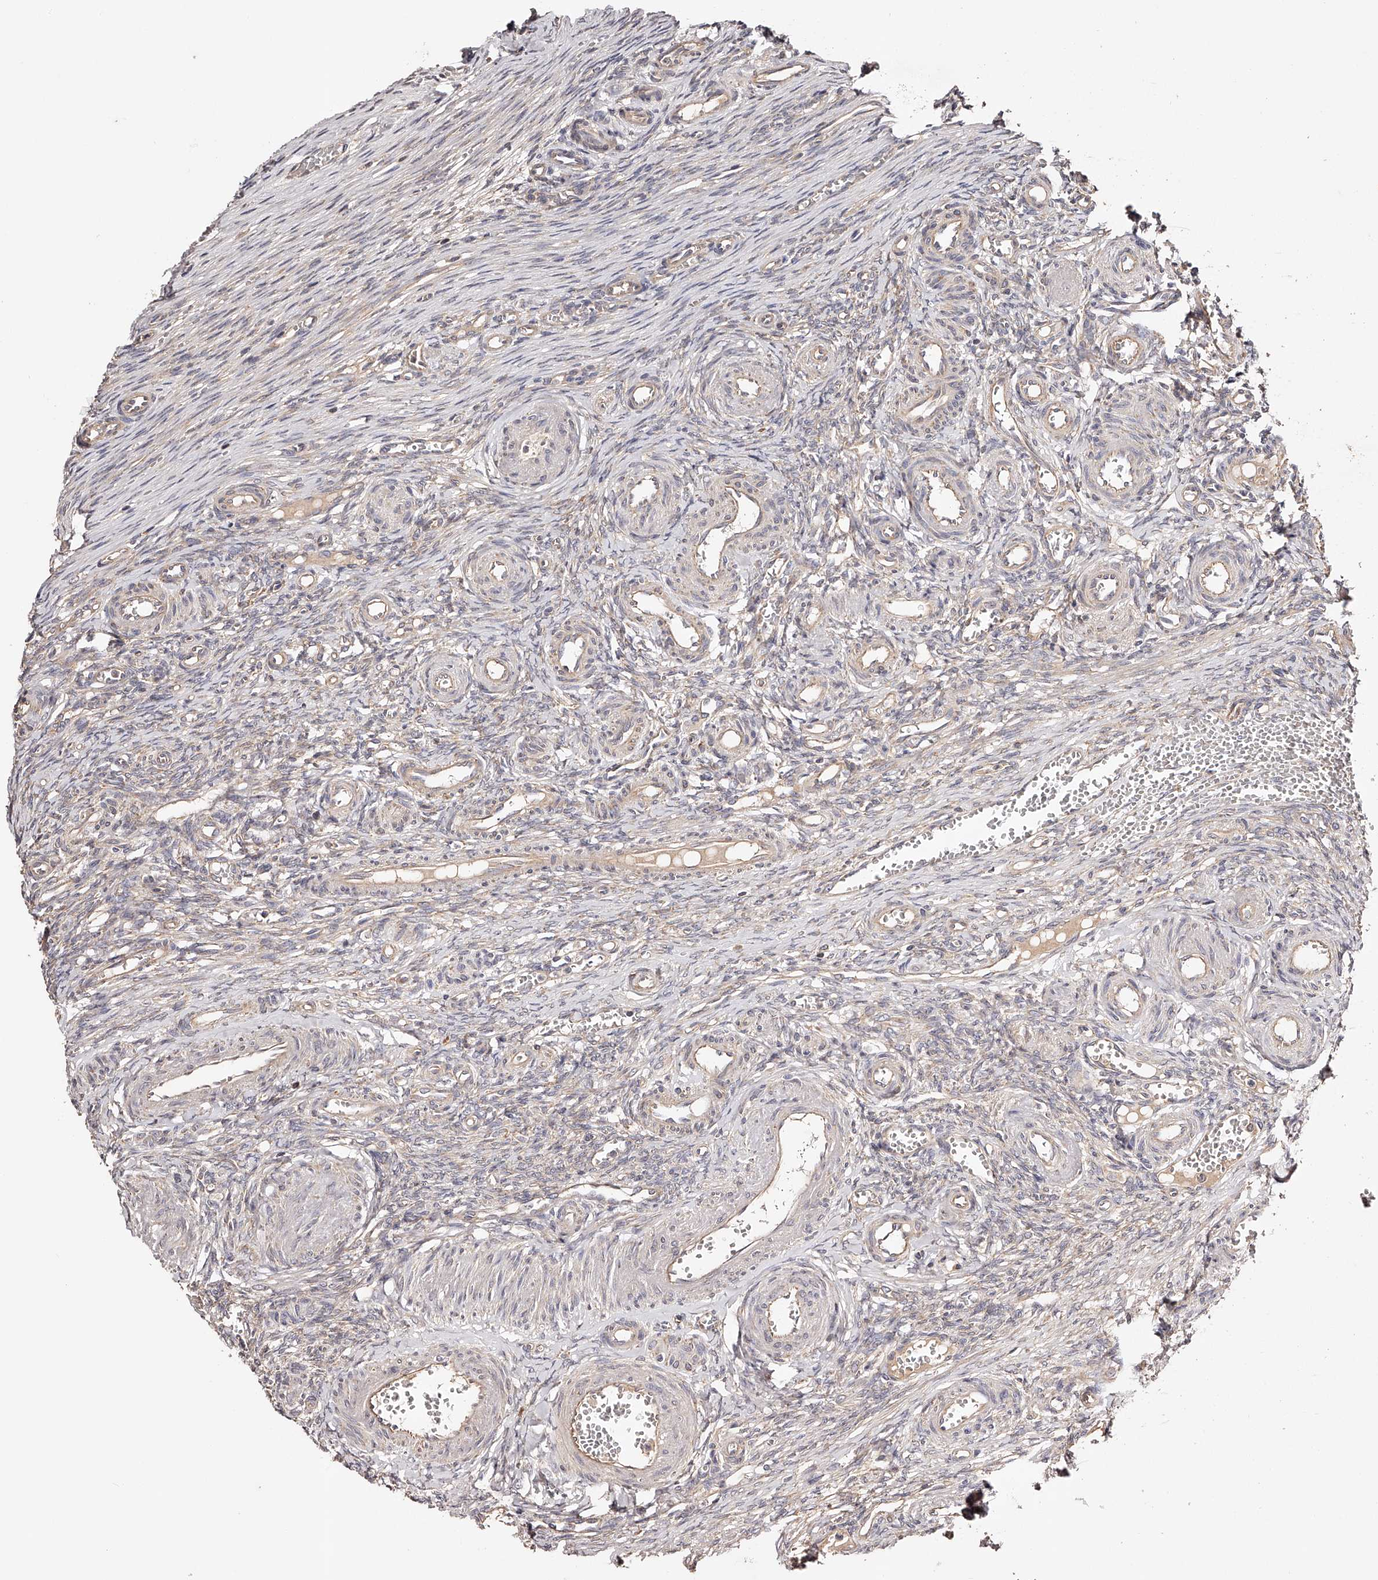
{"staining": {"intensity": "weak", "quantity": "<25%", "location": "cytoplasmic/membranous"}, "tissue": "ovary", "cell_type": "Ovarian stroma cells", "image_type": "normal", "snomed": [{"axis": "morphology", "description": "Adenocarcinoma, NOS"}, {"axis": "topography", "description": "Endometrium"}], "caption": "Ovarian stroma cells show no significant expression in normal ovary. (Stains: DAB immunohistochemistry with hematoxylin counter stain, Microscopy: brightfield microscopy at high magnification).", "gene": "USP21", "patient": {"sex": "female", "age": 32}}